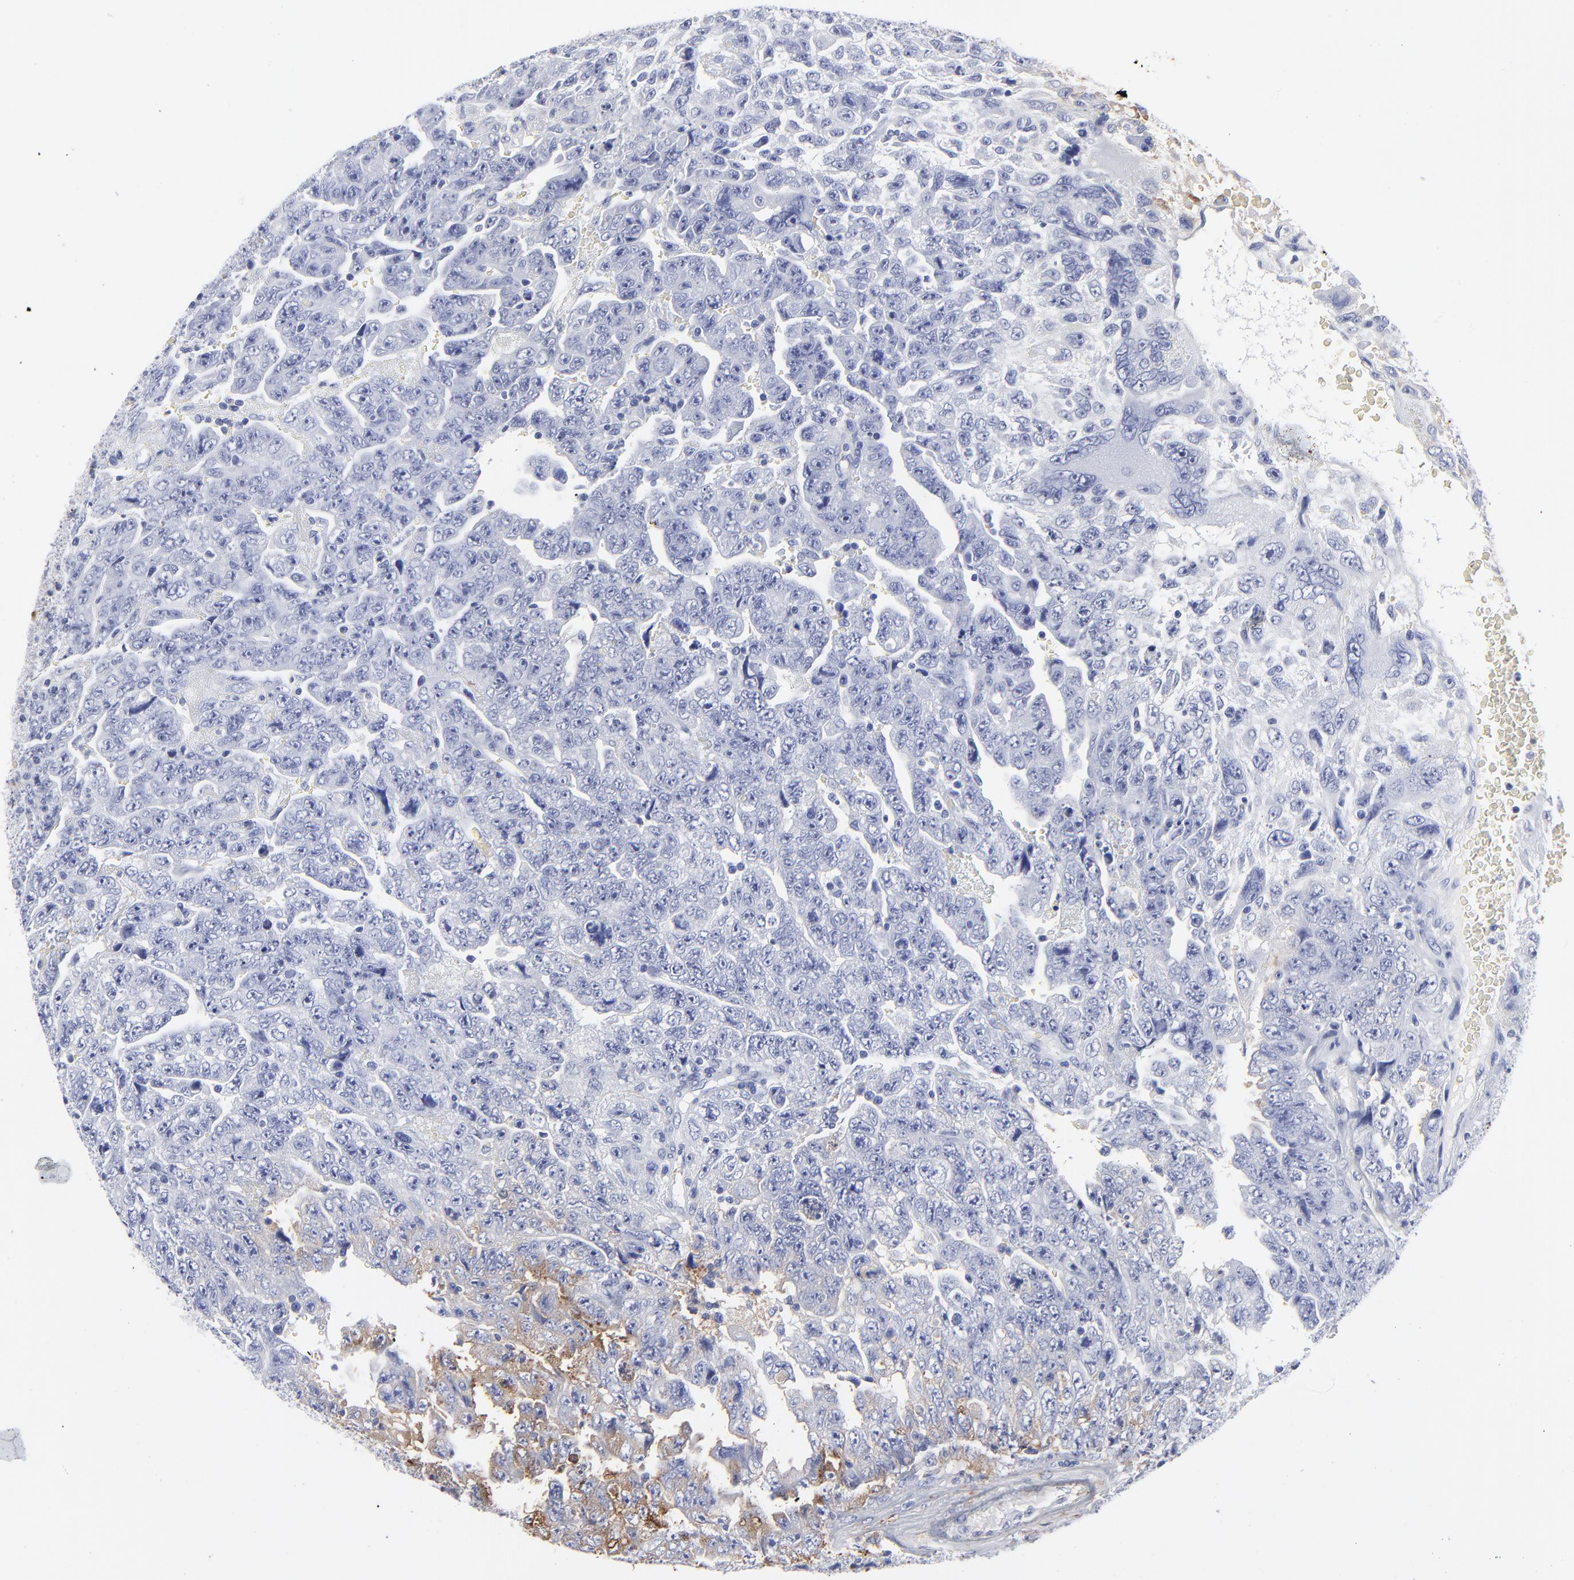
{"staining": {"intensity": "negative", "quantity": "none", "location": "none"}, "tissue": "testis cancer", "cell_type": "Tumor cells", "image_type": "cancer", "snomed": [{"axis": "morphology", "description": "Carcinoma, Embryonal, NOS"}, {"axis": "topography", "description": "Testis"}], "caption": "Testis embryonal carcinoma stained for a protein using immunohistochemistry (IHC) reveals no staining tumor cells.", "gene": "DCN", "patient": {"sex": "male", "age": 28}}